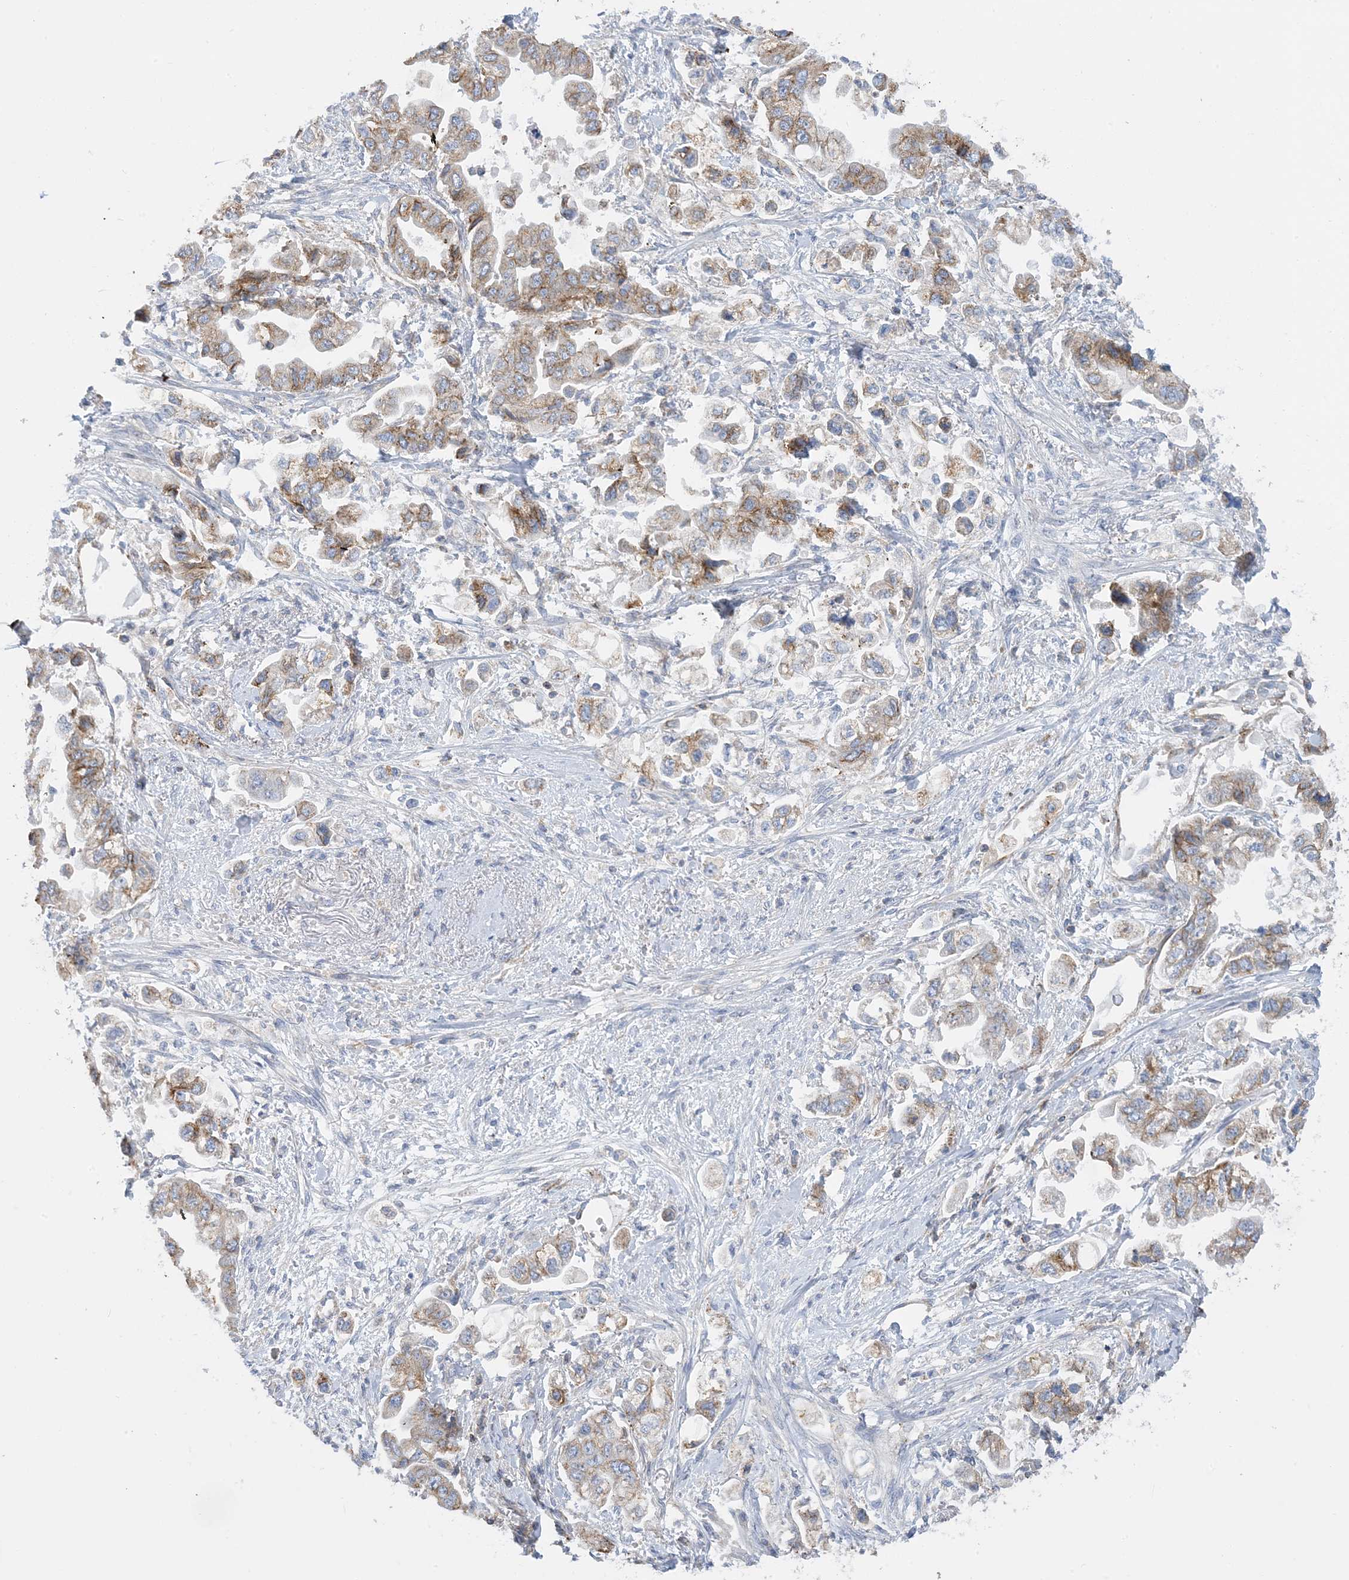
{"staining": {"intensity": "moderate", "quantity": ">75%", "location": "cytoplasmic/membranous"}, "tissue": "stomach cancer", "cell_type": "Tumor cells", "image_type": "cancer", "snomed": [{"axis": "morphology", "description": "Adenocarcinoma, NOS"}, {"axis": "topography", "description": "Stomach"}], "caption": "Tumor cells demonstrate medium levels of moderate cytoplasmic/membranous staining in approximately >75% of cells in human adenocarcinoma (stomach).", "gene": "CALHM5", "patient": {"sex": "male", "age": 62}}